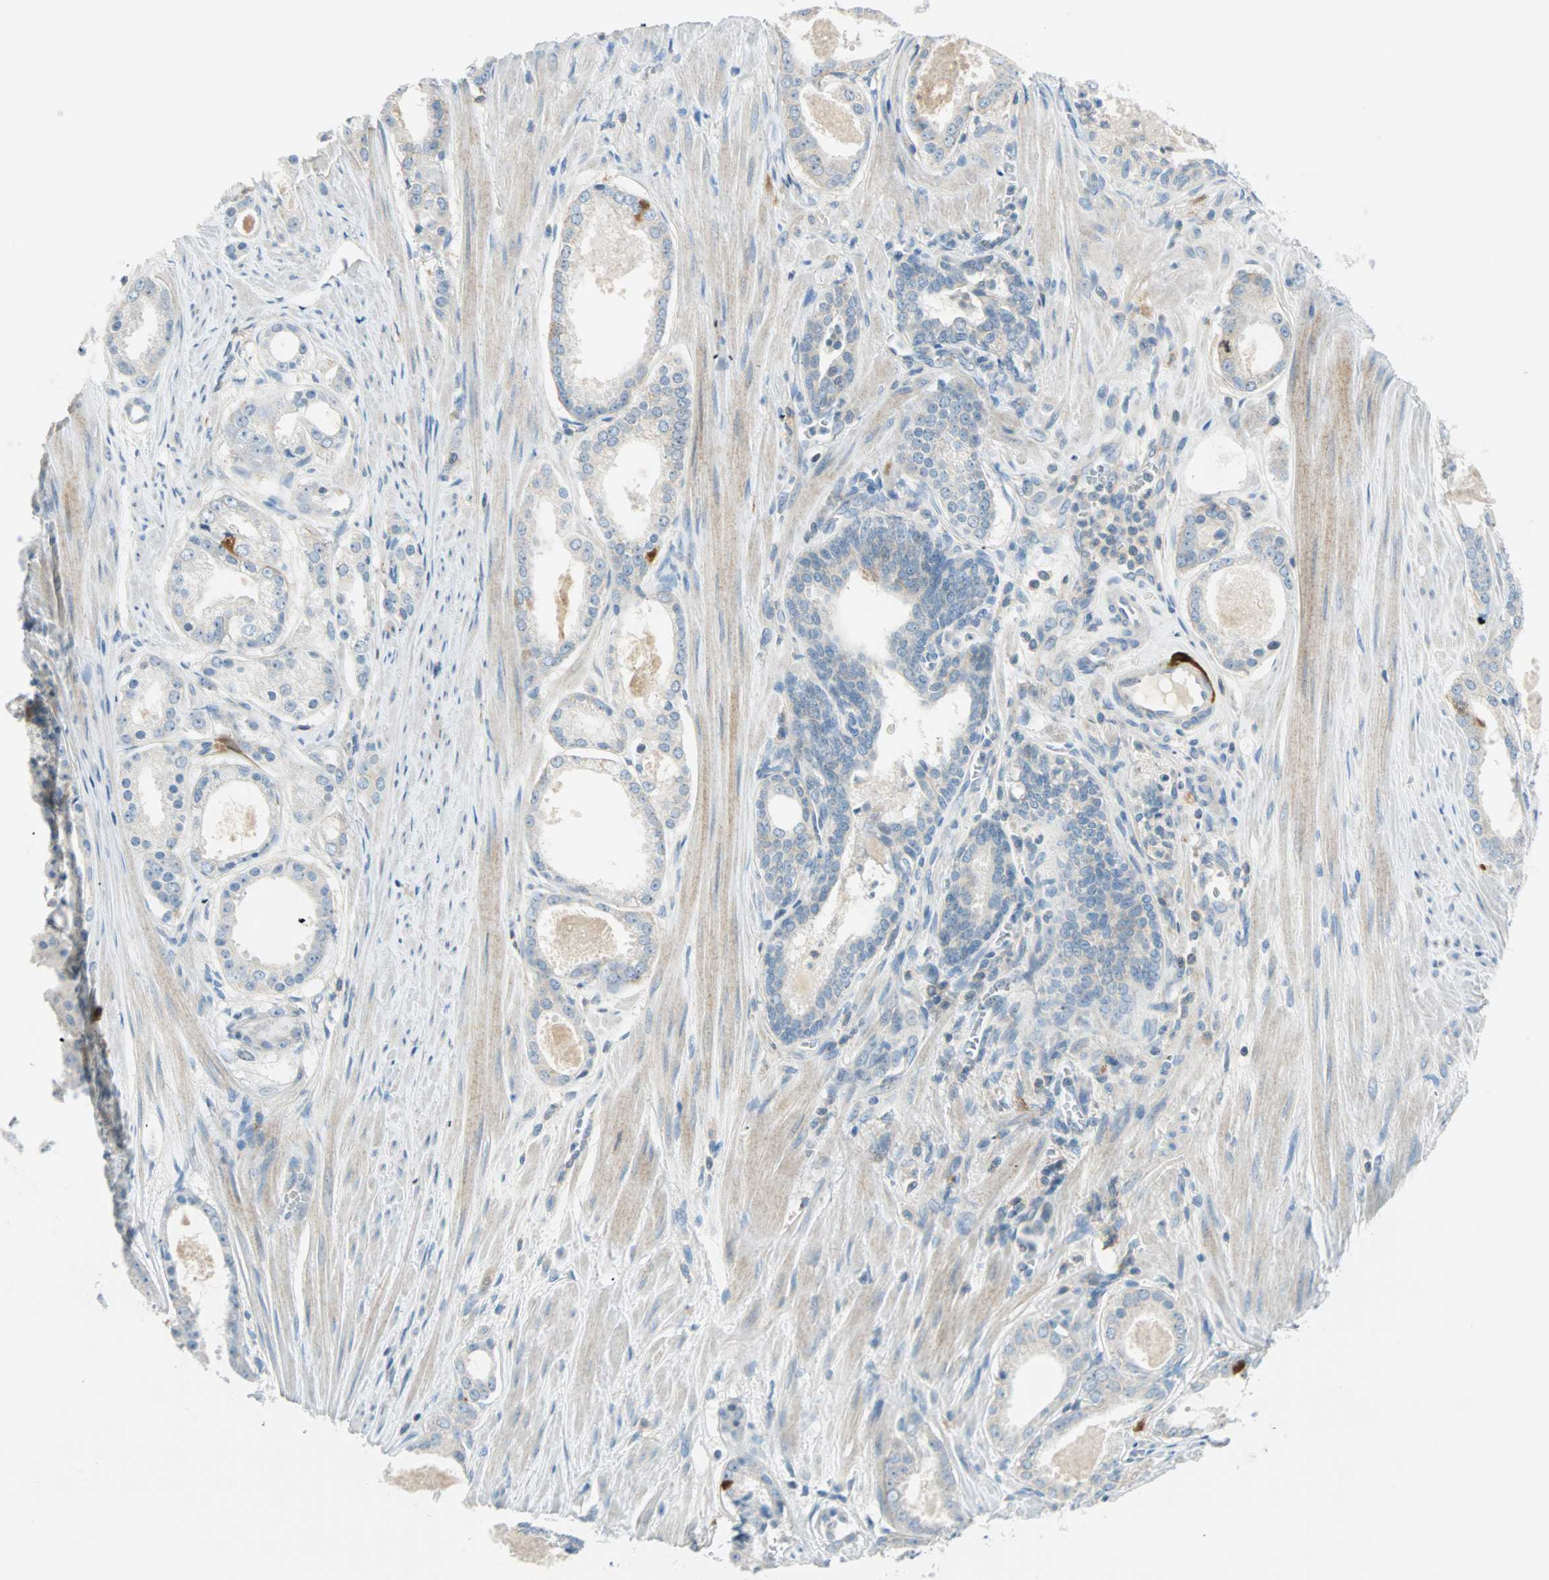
{"staining": {"intensity": "moderate", "quantity": "<25%", "location": "cytoplasmic/membranous"}, "tissue": "prostate cancer", "cell_type": "Tumor cells", "image_type": "cancer", "snomed": [{"axis": "morphology", "description": "Adenocarcinoma, Low grade"}, {"axis": "topography", "description": "Prostate"}], "caption": "The micrograph shows a brown stain indicating the presence of a protein in the cytoplasmic/membranous of tumor cells in prostate cancer (low-grade adenocarcinoma).", "gene": "PTTG1", "patient": {"sex": "male", "age": 57}}